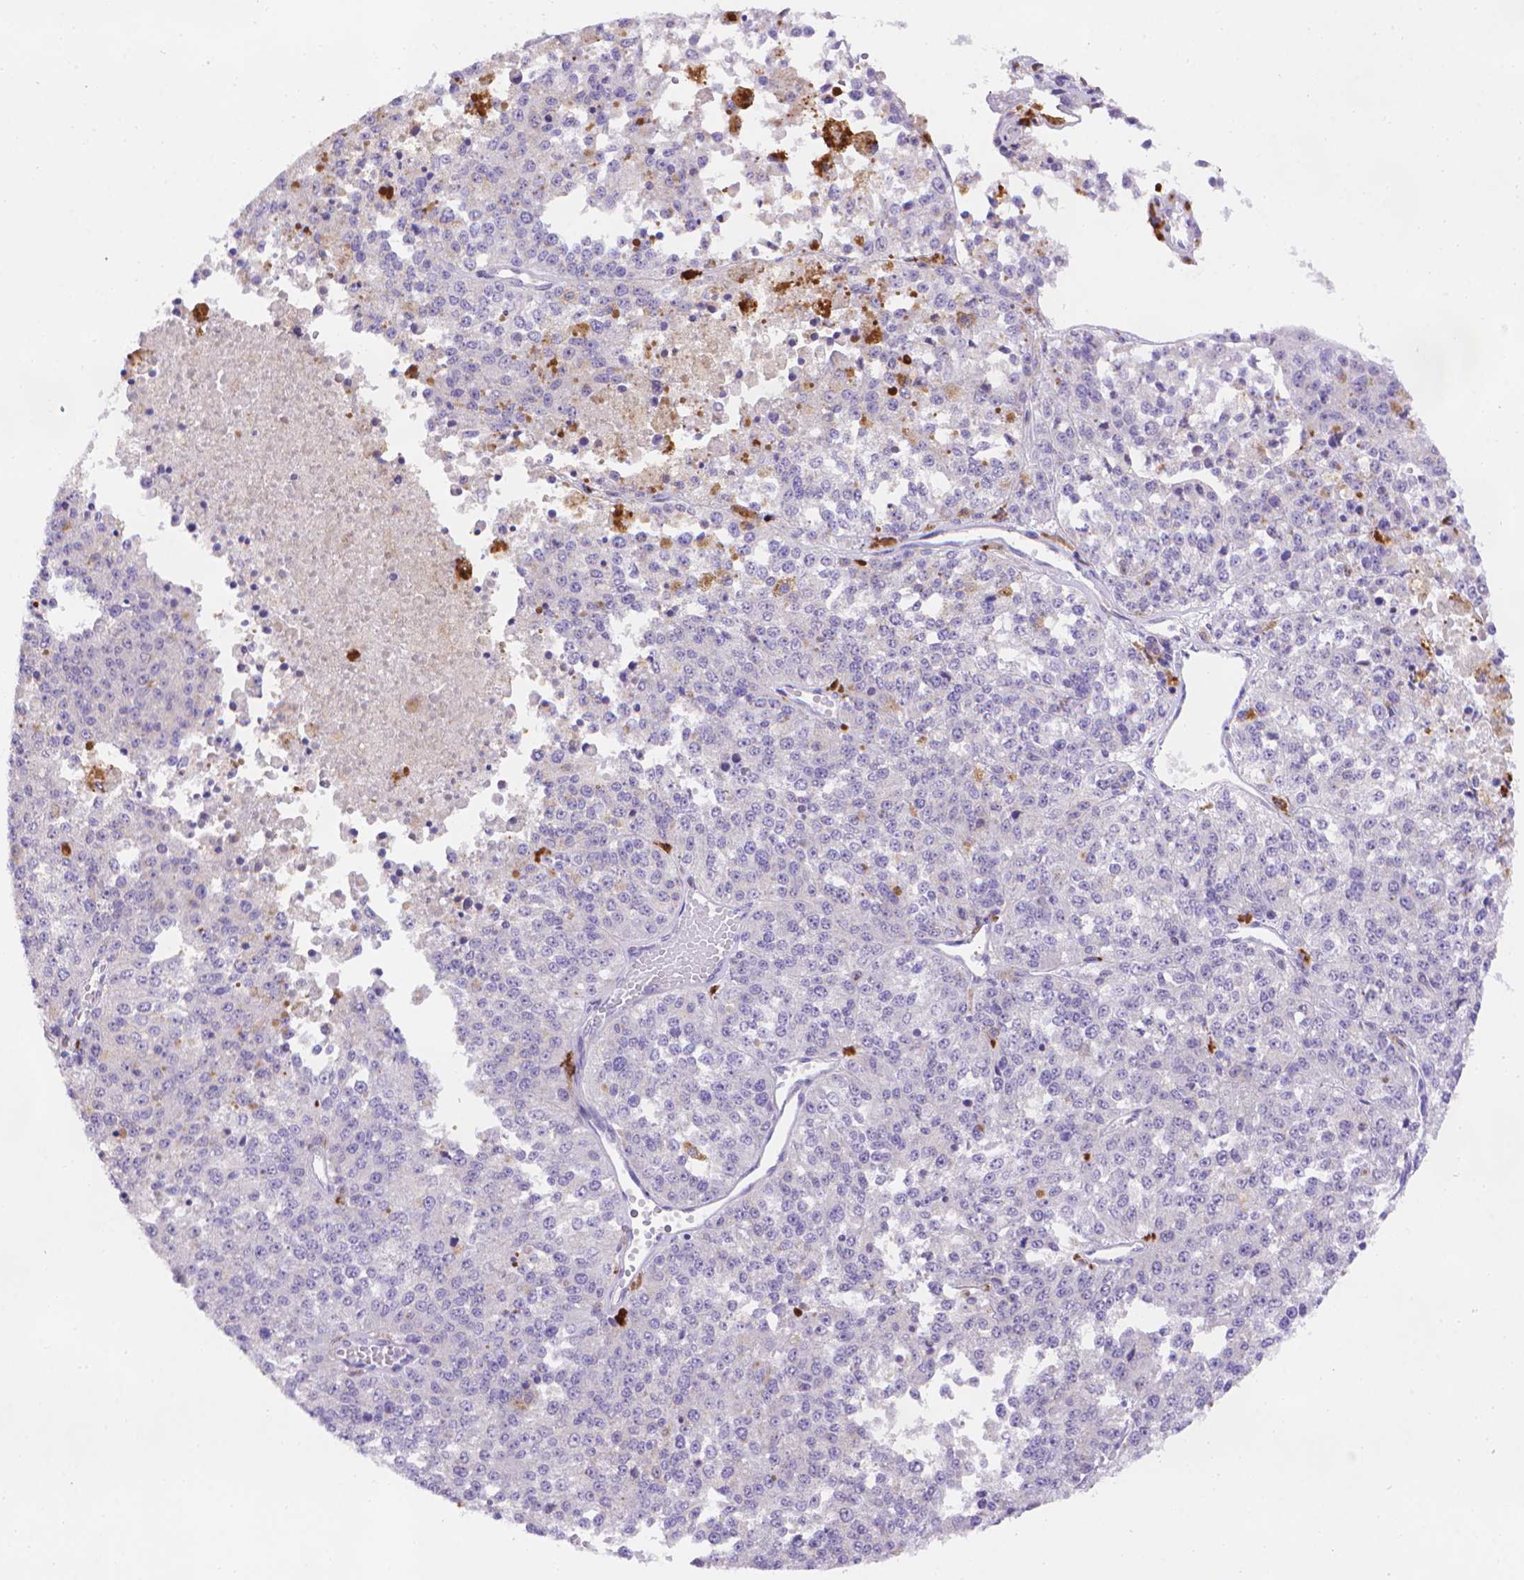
{"staining": {"intensity": "negative", "quantity": "none", "location": "none"}, "tissue": "melanoma", "cell_type": "Tumor cells", "image_type": "cancer", "snomed": [{"axis": "morphology", "description": "Malignant melanoma, Metastatic site"}, {"axis": "topography", "description": "Lymph node"}], "caption": "High magnification brightfield microscopy of malignant melanoma (metastatic site) stained with DAB (brown) and counterstained with hematoxylin (blue): tumor cells show no significant positivity.", "gene": "FGD2", "patient": {"sex": "female", "age": 64}}